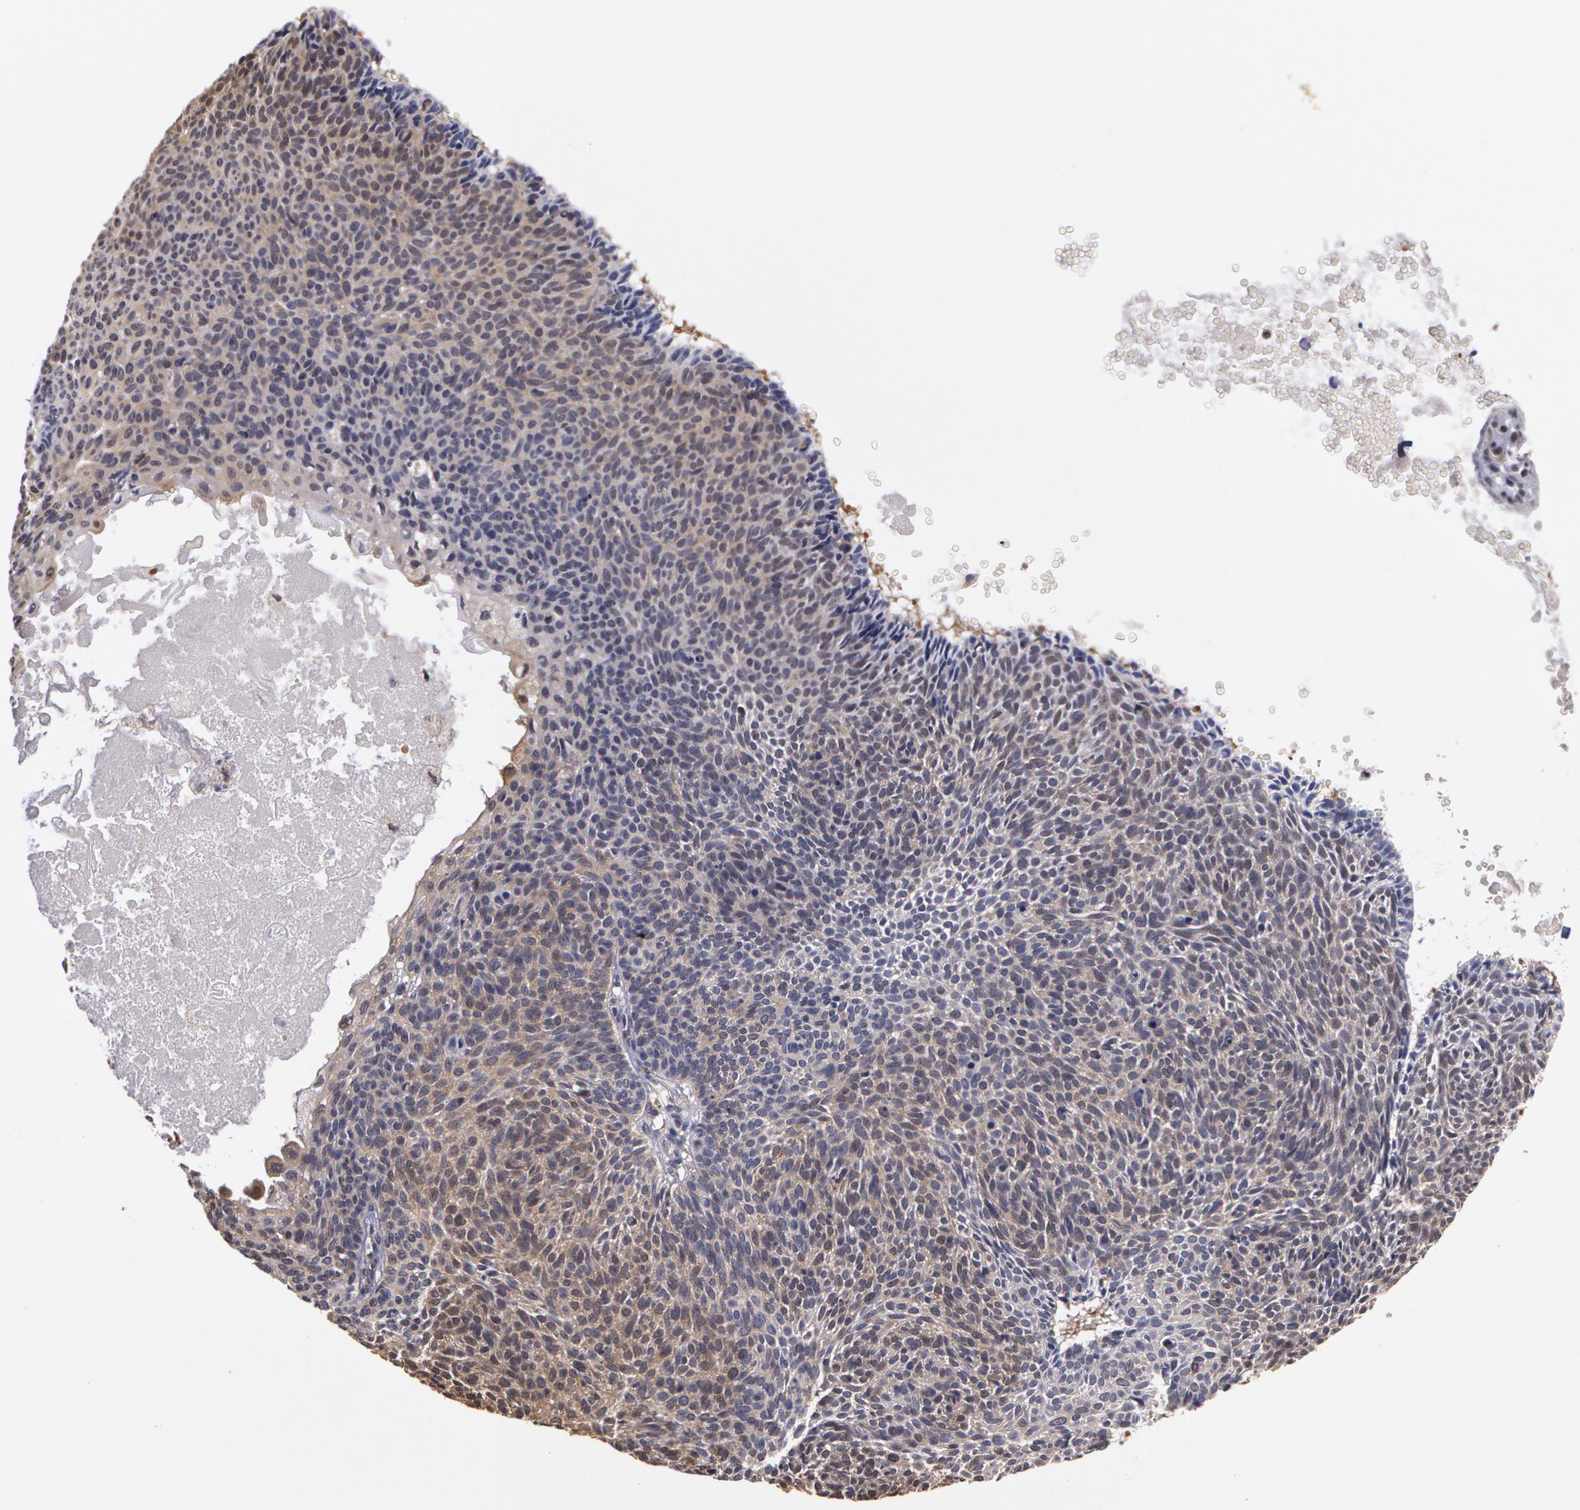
{"staining": {"intensity": "negative", "quantity": "none", "location": "none"}, "tissue": "skin cancer", "cell_type": "Tumor cells", "image_type": "cancer", "snomed": [{"axis": "morphology", "description": "Basal cell carcinoma"}, {"axis": "topography", "description": "Skin"}], "caption": "The immunohistochemistry micrograph has no significant staining in tumor cells of skin cancer tissue.", "gene": "AHSA1", "patient": {"sex": "male", "age": 84}}